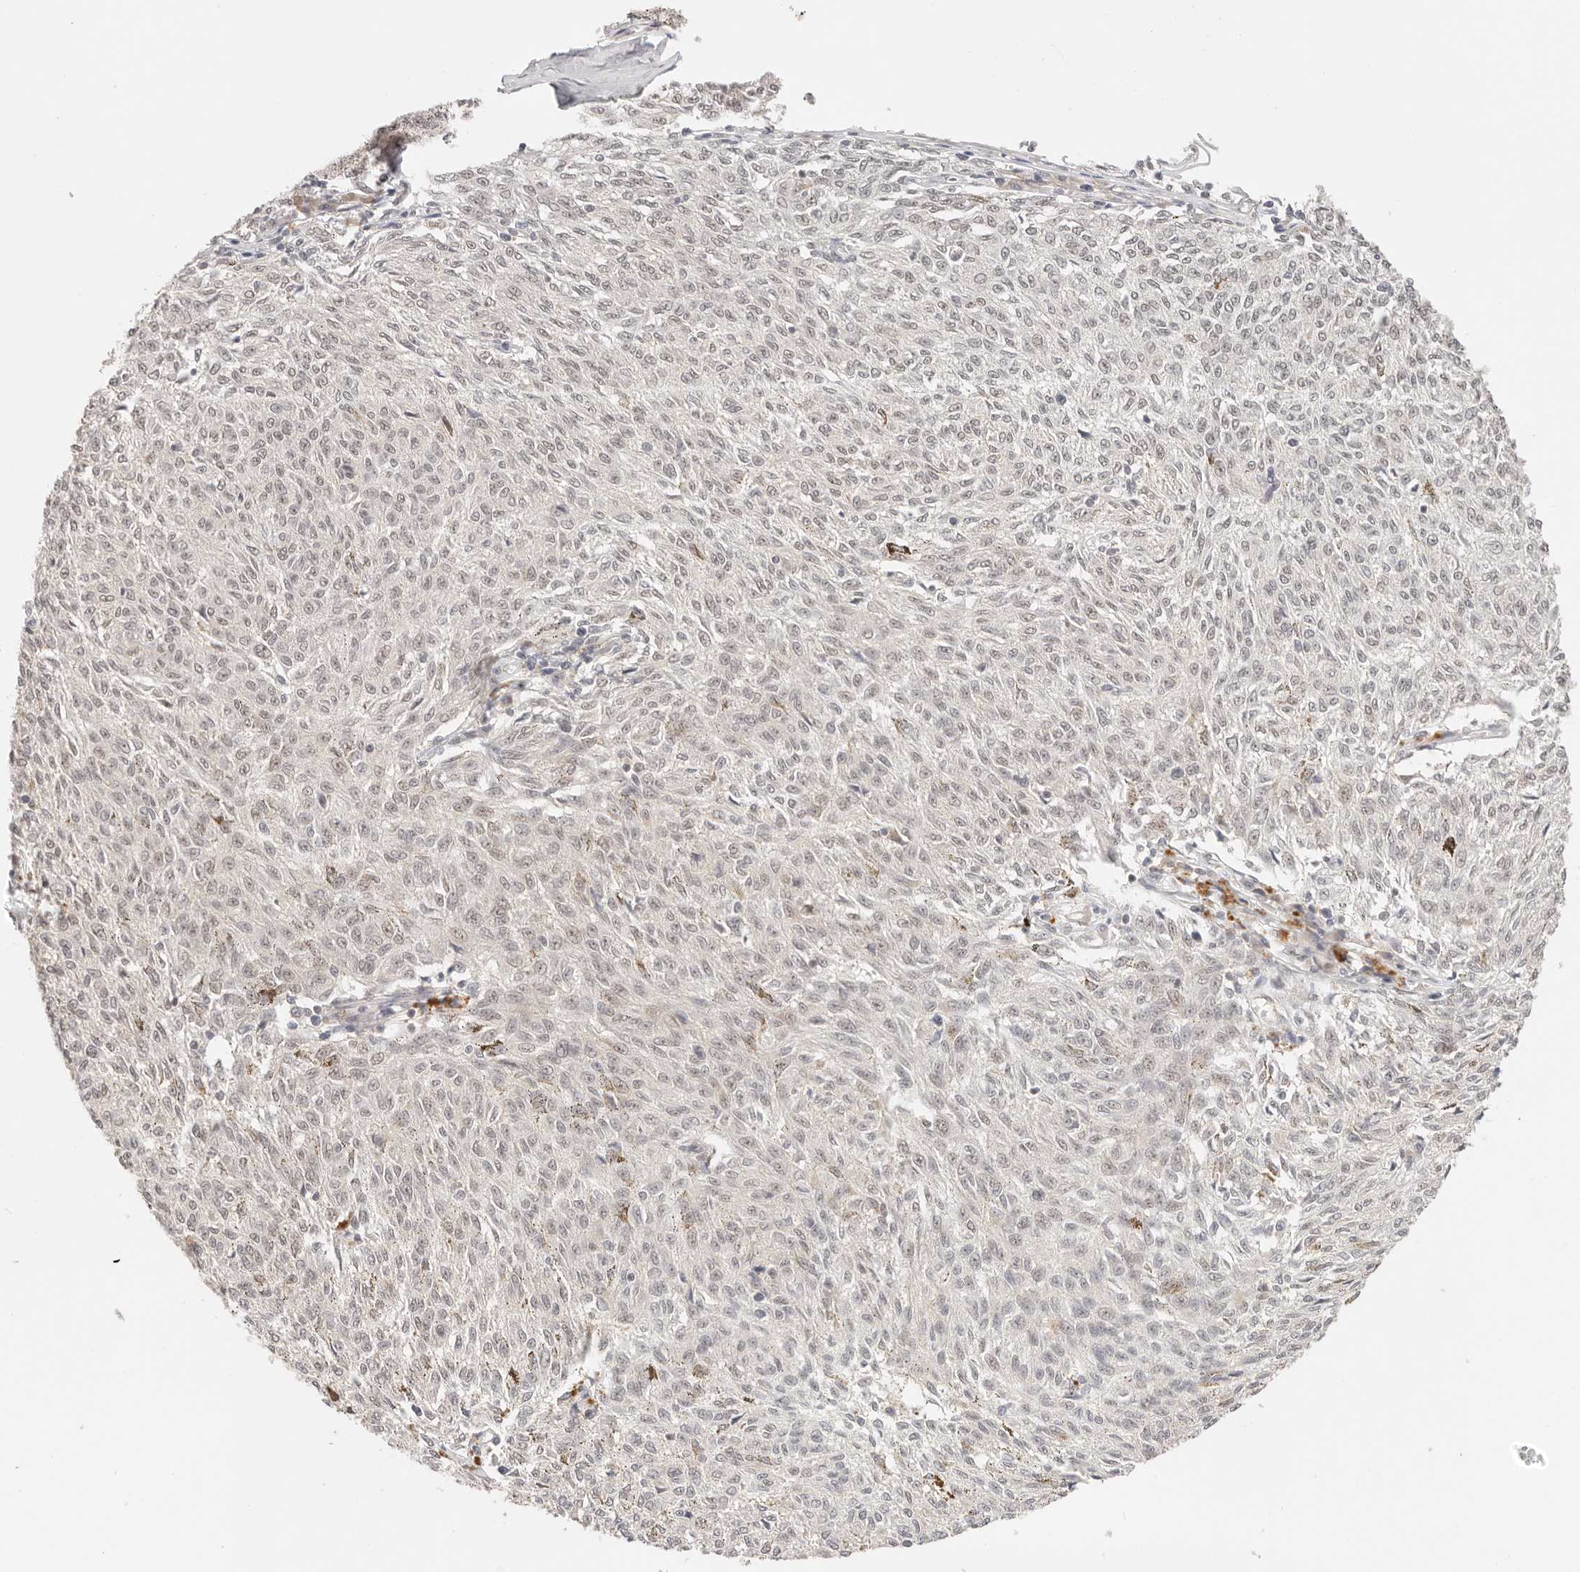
{"staining": {"intensity": "weak", "quantity": "25%-75%", "location": "nuclear"}, "tissue": "melanoma", "cell_type": "Tumor cells", "image_type": "cancer", "snomed": [{"axis": "morphology", "description": "Malignant melanoma, NOS"}, {"axis": "topography", "description": "Skin"}], "caption": "Immunohistochemistry micrograph of human malignant melanoma stained for a protein (brown), which reveals low levels of weak nuclear expression in about 25%-75% of tumor cells.", "gene": "RFC3", "patient": {"sex": "female", "age": 72}}